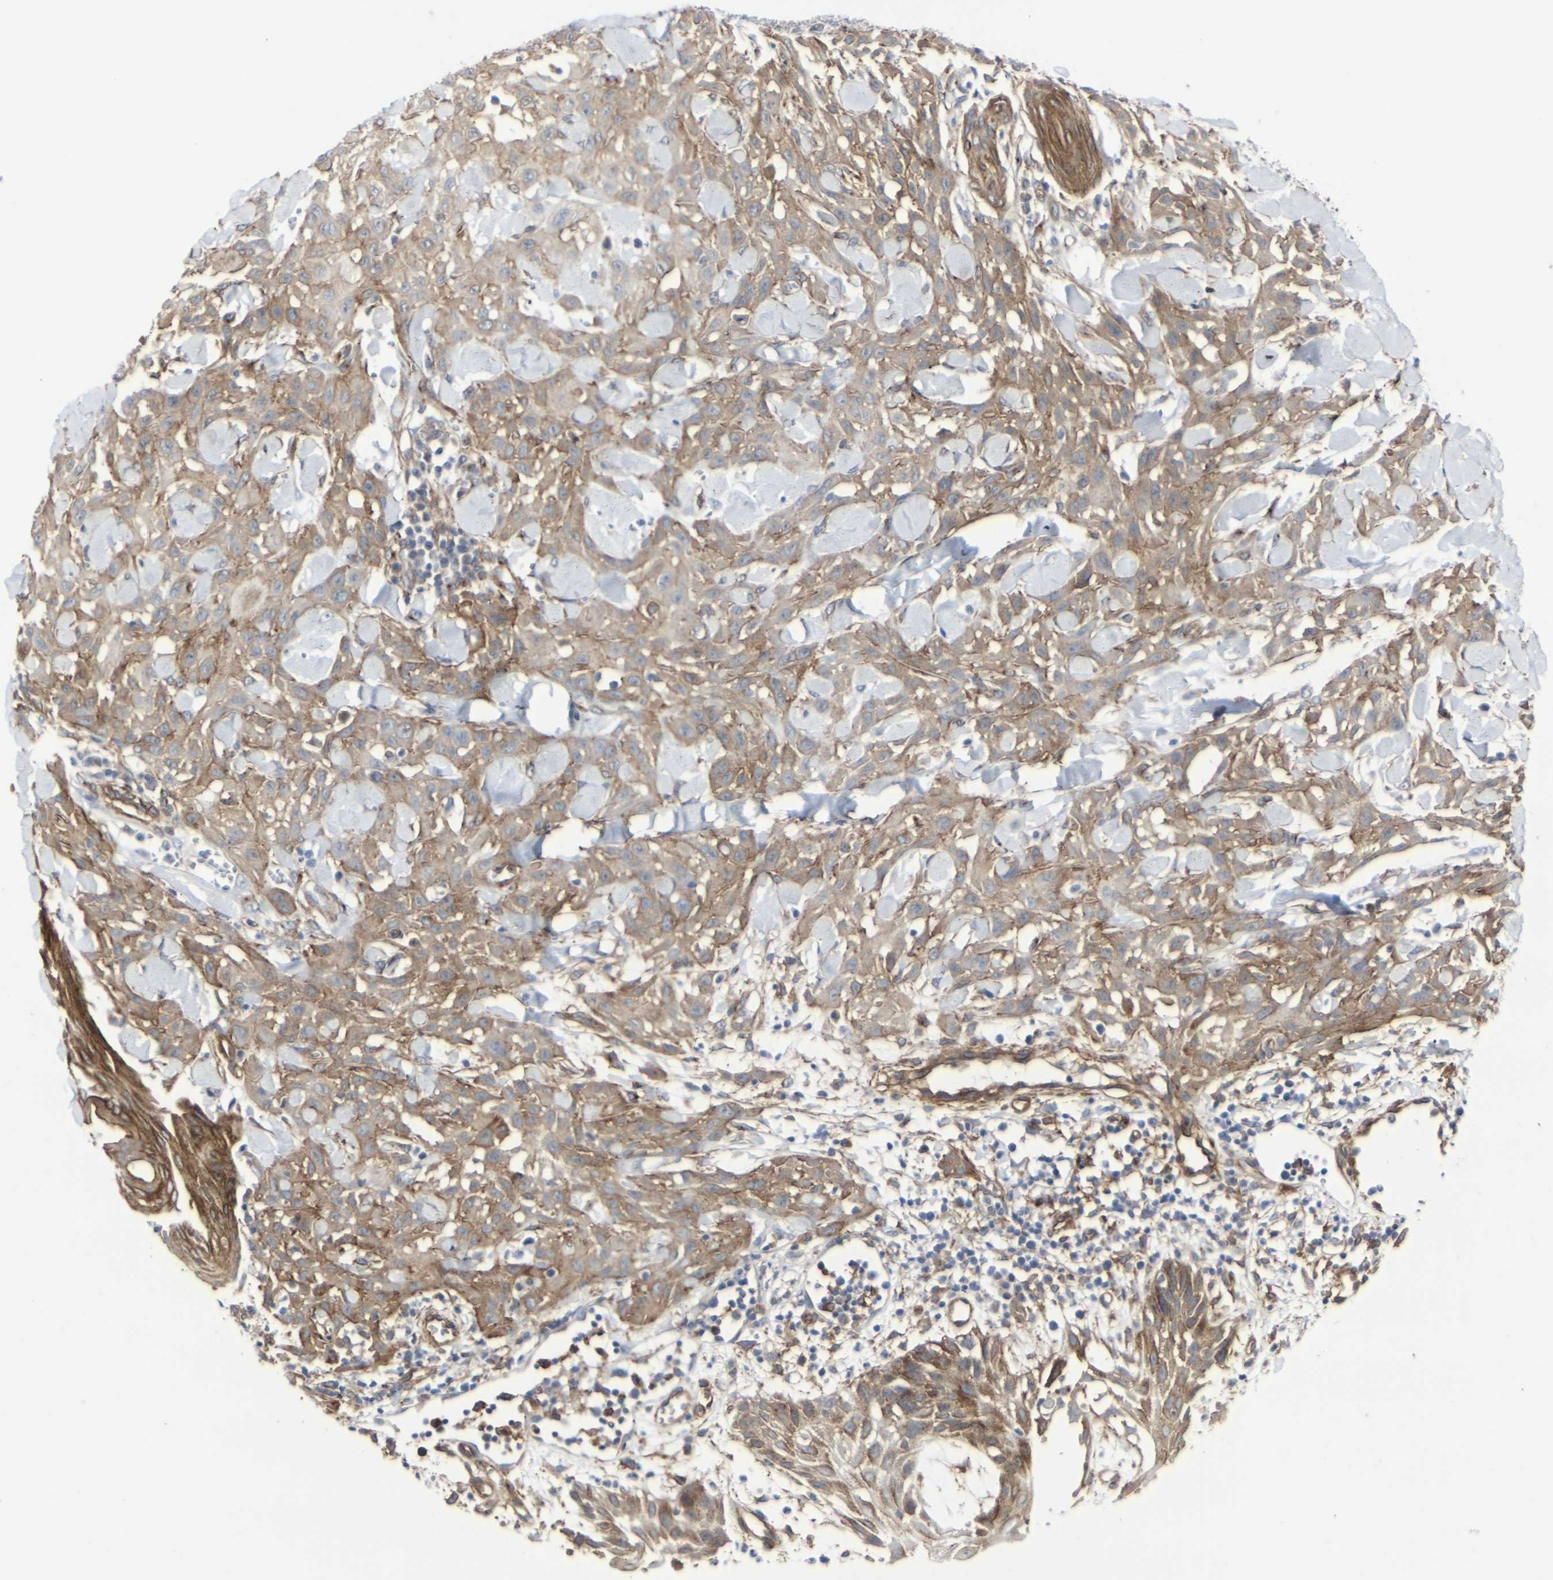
{"staining": {"intensity": "moderate", "quantity": "25%-75%", "location": "cytoplasmic/membranous"}, "tissue": "skin cancer", "cell_type": "Tumor cells", "image_type": "cancer", "snomed": [{"axis": "morphology", "description": "Squamous cell carcinoma, NOS"}, {"axis": "topography", "description": "Skin"}], "caption": "An immunohistochemistry photomicrograph of neoplastic tissue is shown. Protein staining in brown labels moderate cytoplasmic/membranous positivity in squamous cell carcinoma (skin) within tumor cells.", "gene": "MYOF", "patient": {"sex": "male", "age": 24}}